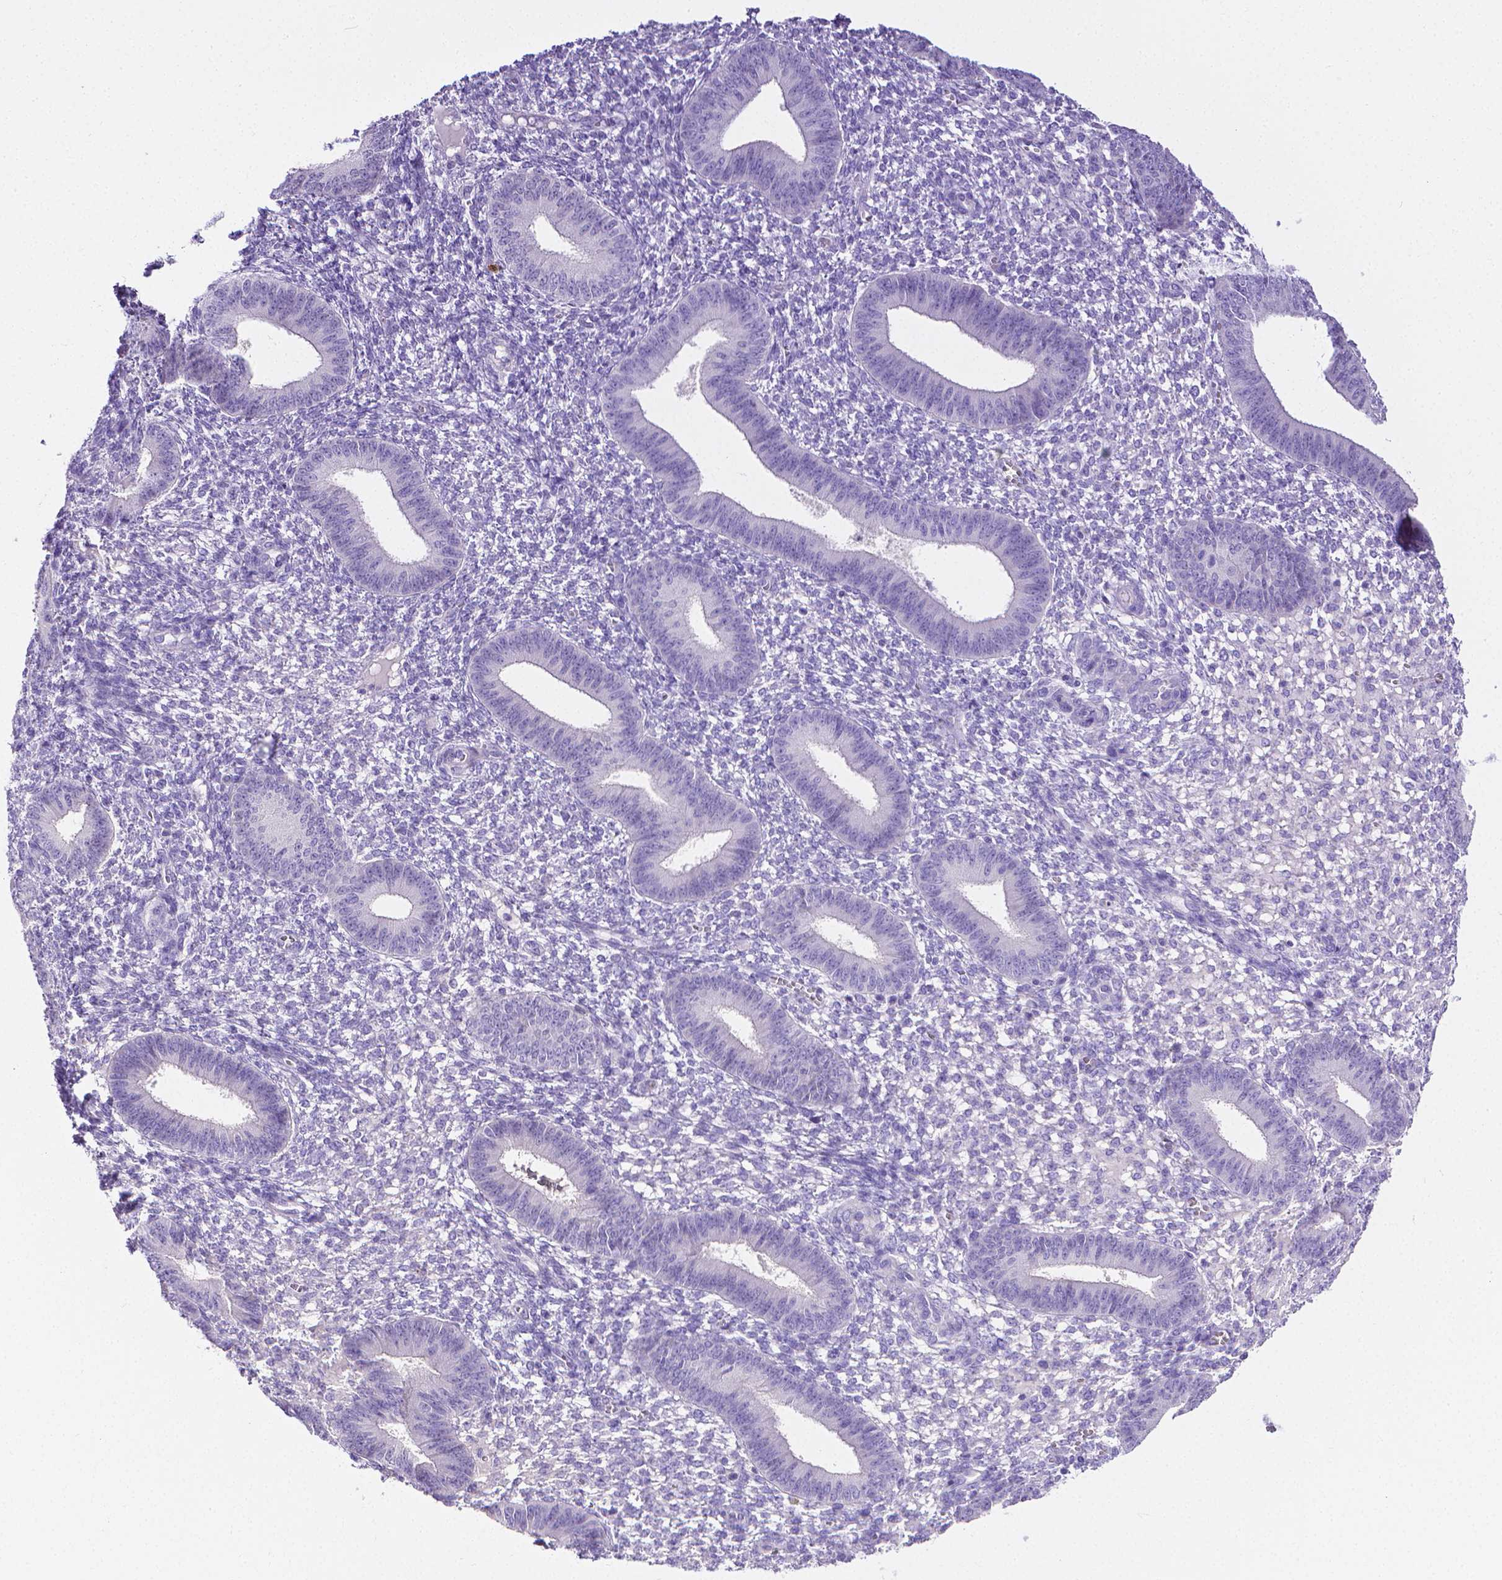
{"staining": {"intensity": "negative", "quantity": "none", "location": "none"}, "tissue": "endometrium", "cell_type": "Cells in endometrial stroma", "image_type": "normal", "snomed": [{"axis": "morphology", "description": "Normal tissue, NOS"}, {"axis": "topography", "description": "Endometrium"}], "caption": "A photomicrograph of endometrium stained for a protein reveals no brown staining in cells in endometrial stroma. The staining is performed using DAB (3,3'-diaminobenzidine) brown chromogen with nuclei counter-stained in using hematoxylin.", "gene": "MMP9", "patient": {"sex": "female", "age": 42}}